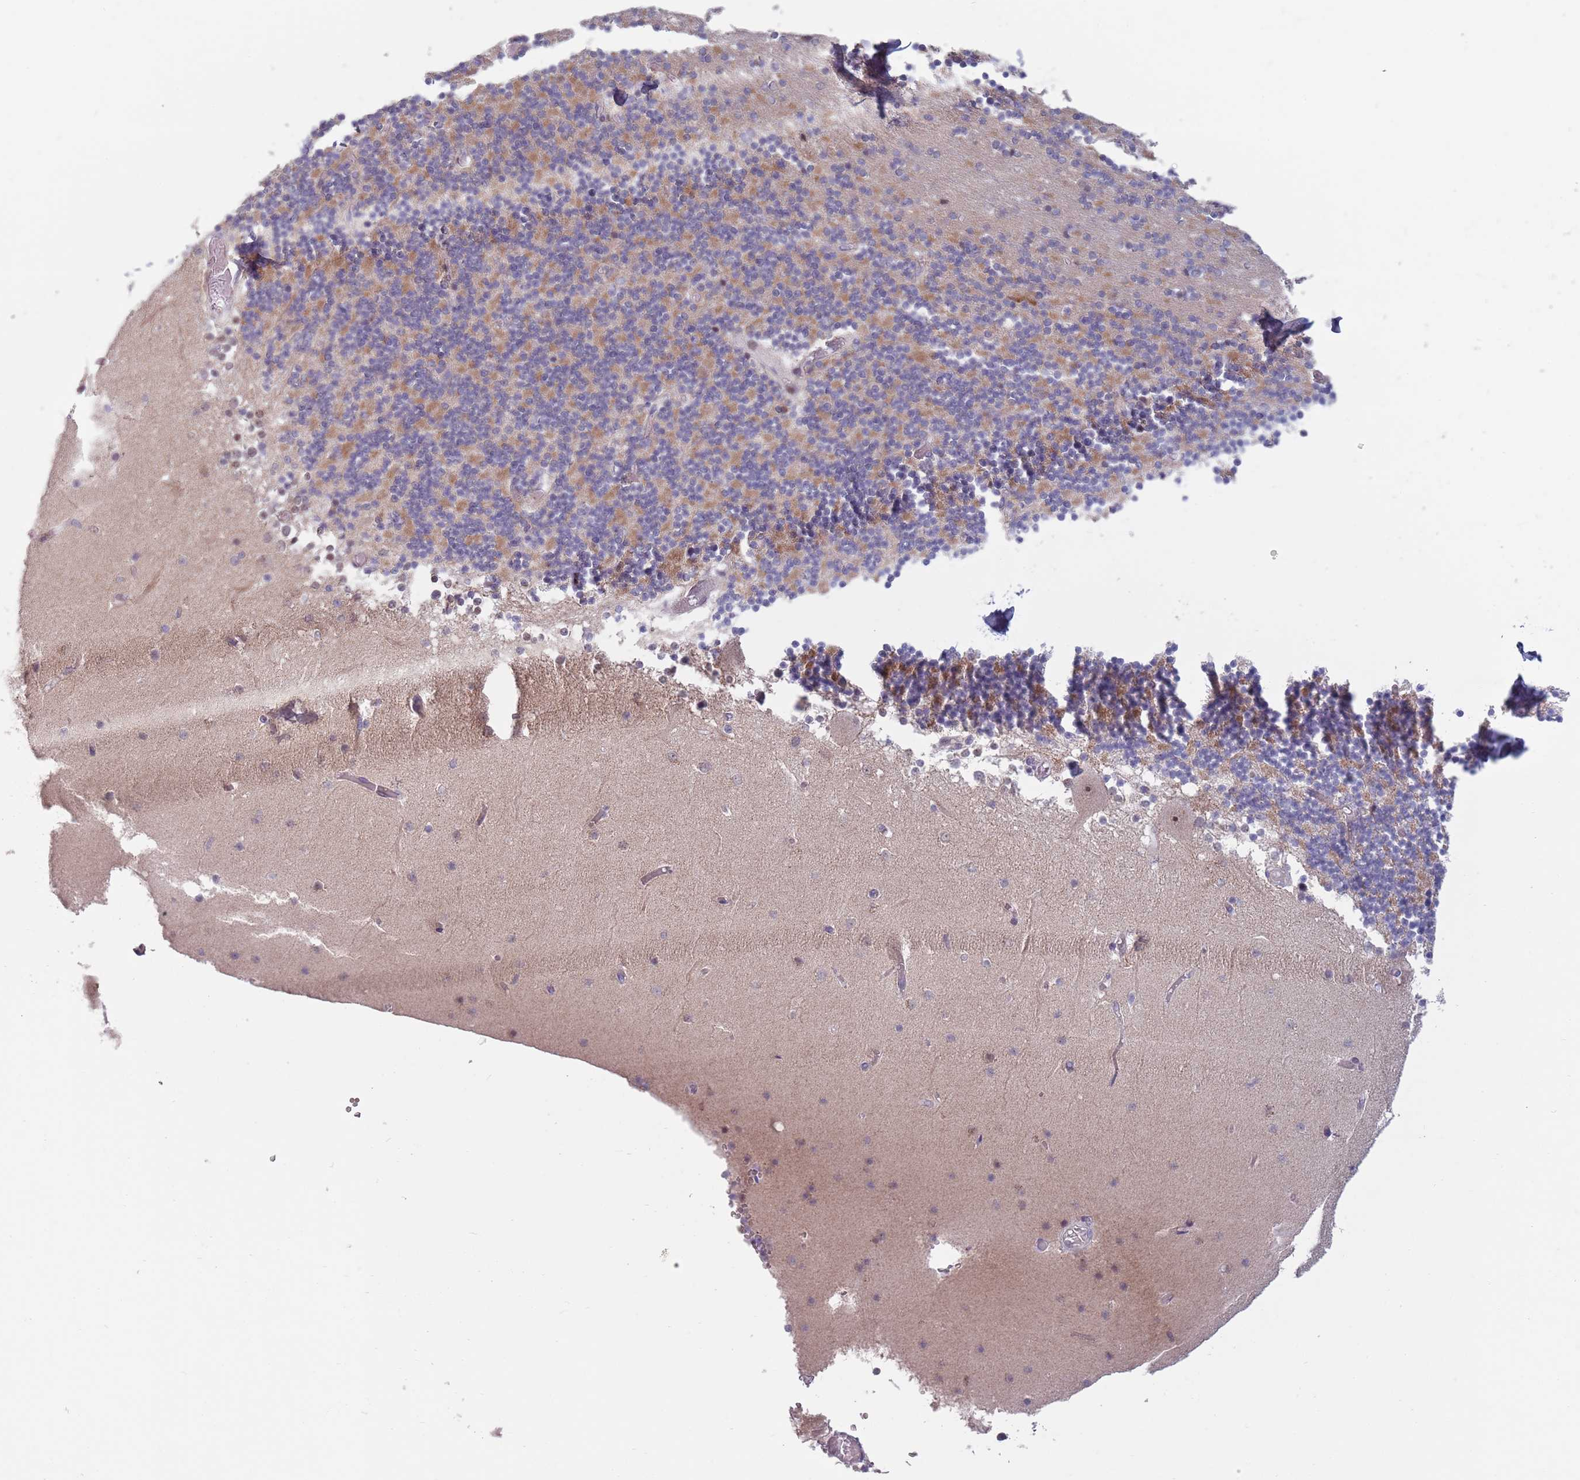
{"staining": {"intensity": "moderate", "quantity": "25%-75%", "location": "cytoplasmic/membranous"}, "tissue": "cerebellum", "cell_type": "Cells in granular layer", "image_type": "normal", "snomed": [{"axis": "morphology", "description": "Normal tissue, NOS"}, {"axis": "topography", "description": "Cerebellum"}], "caption": "Normal cerebellum displays moderate cytoplasmic/membranous expression in approximately 25%-75% of cells in granular layer.", "gene": "CLNS1A", "patient": {"sex": "female", "age": 28}}